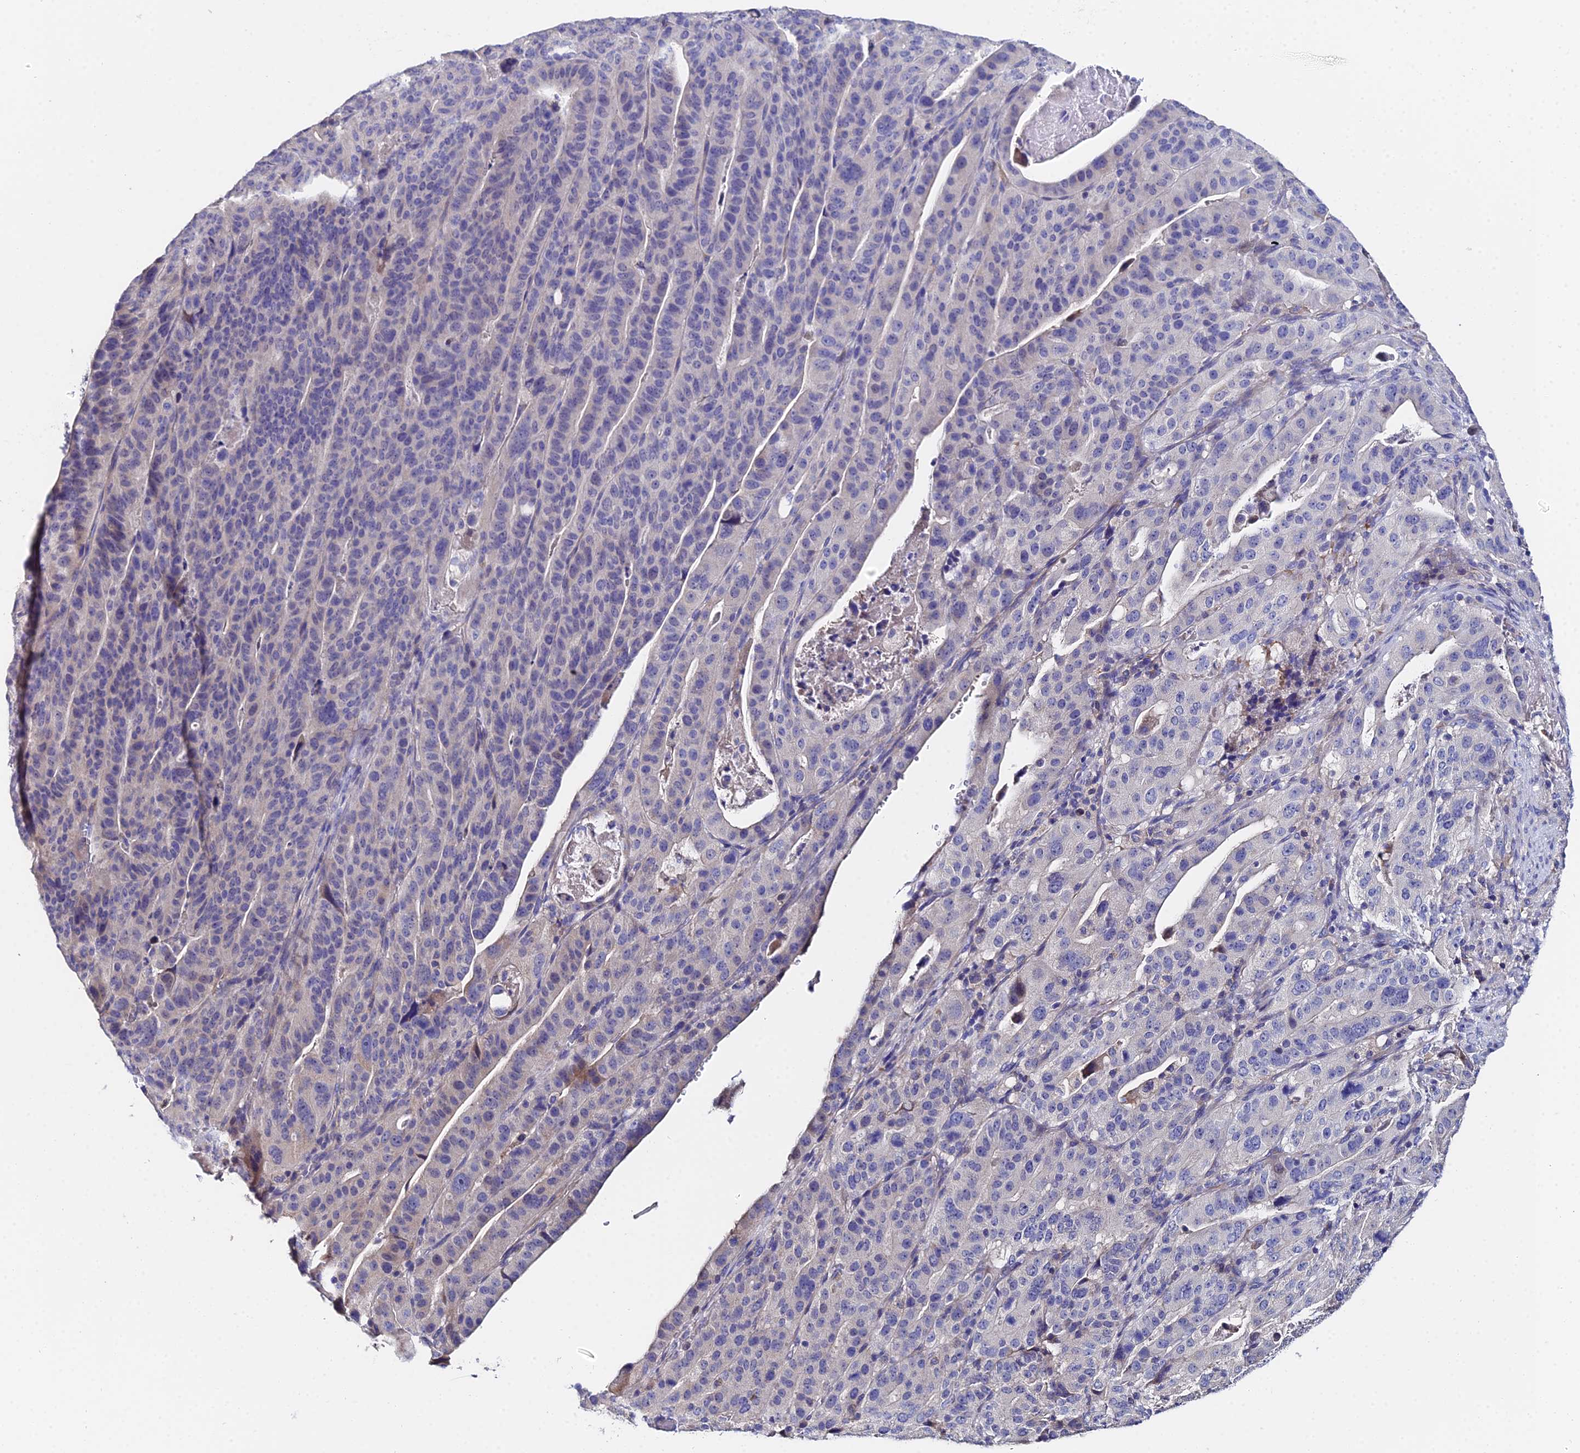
{"staining": {"intensity": "negative", "quantity": "none", "location": "none"}, "tissue": "stomach cancer", "cell_type": "Tumor cells", "image_type": "cancer", "snomed": [{"axis": "morphology", "description": "Adenocarcinoma, NOS"}, {"axis": "topography", "description": "Stomach"}], "caption": "Protein analysis of adenocarcinoma (stomach) shows no significant positivity in tumor cells. (DAB (3,3'-diaminobenzidine) IHC, high magnification).", "gene": "UBE2L3", "patient": {"sex": "male", "age": 48}}